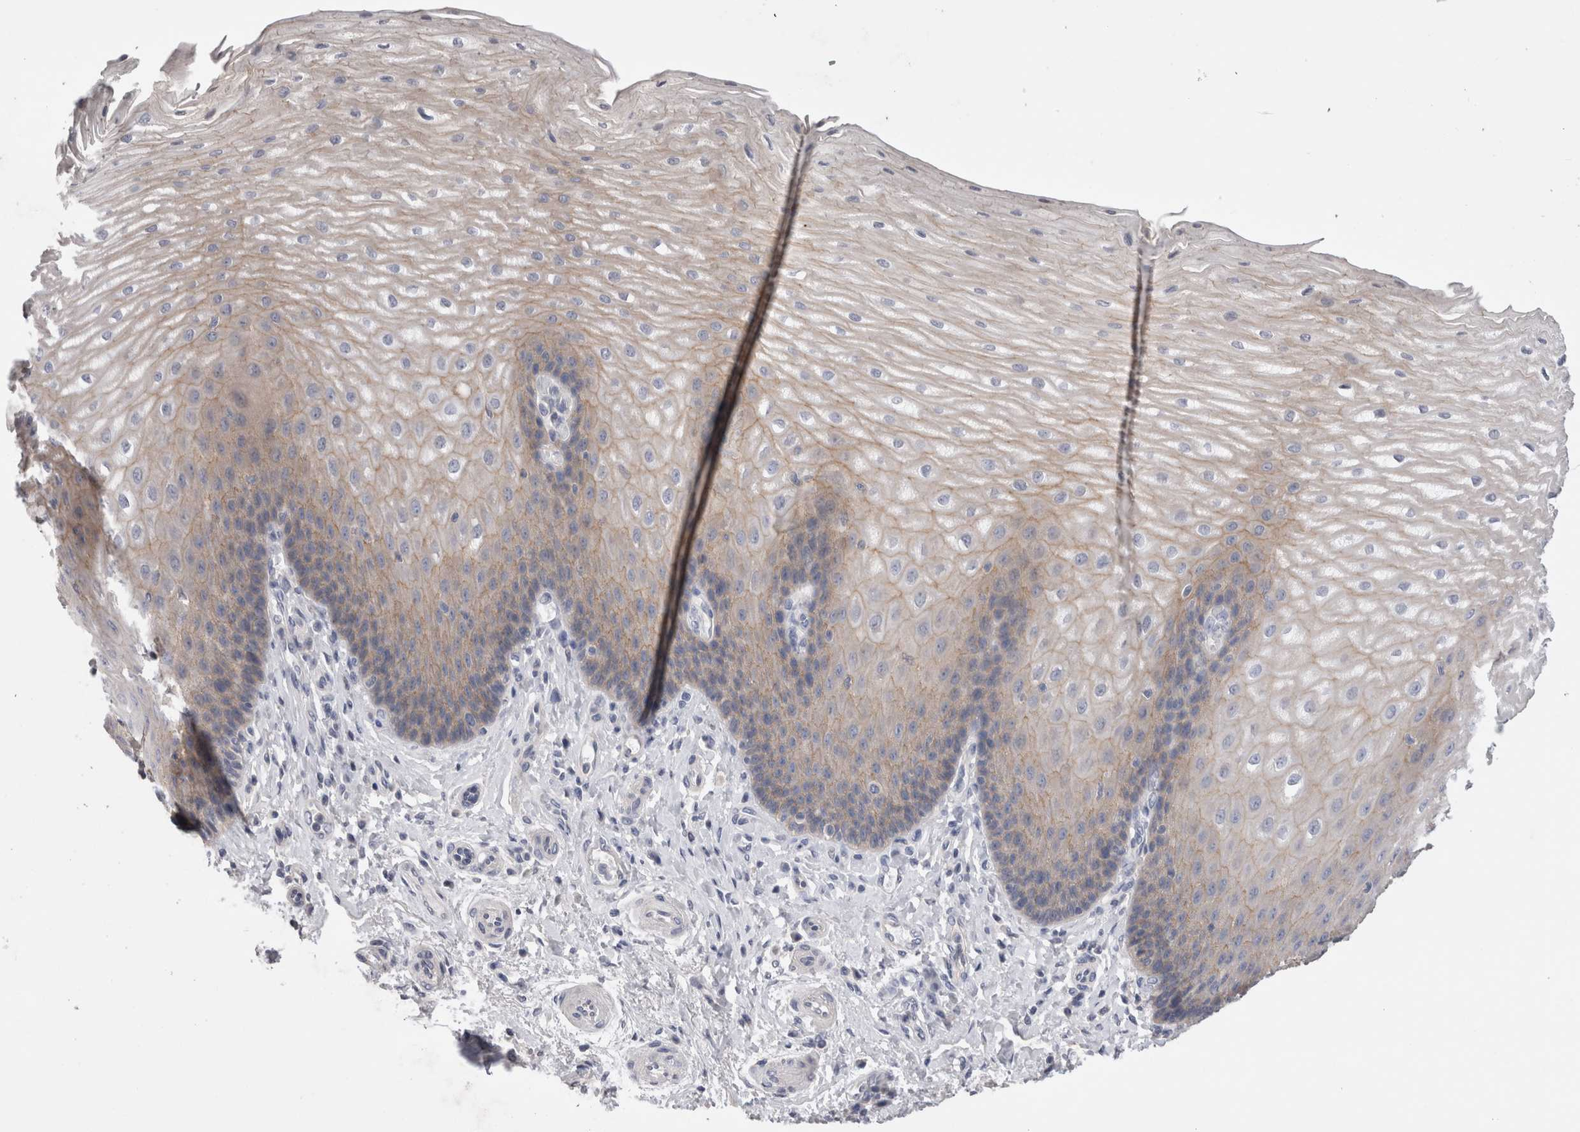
{"staining": {"intensity": "moderate", "quantity": ">75%", "location": "cytoplasmic/membranous"}, "tissue": "esophagus", "cell_type": "Squamous epithelial cells", "image_type": "normal", "snomed": [{"axis": "morphology", "description": "Normal tissue, NOS"}, {"axis": "topography", "description": "Esophagus"}], "caption": "High-magnification brightfield microscopy of unremarkable esophagus stained with DAB (3,3'-diaminobenzidine) (brown) and counterstained with hematoxylin (blue). squamous epithelial cells exhibit moderate cytoplasmic/membranous expression is present in approximately>75% of cells.", "gene": "OTOR", "patient": {"sex": "male", "age": 54}}